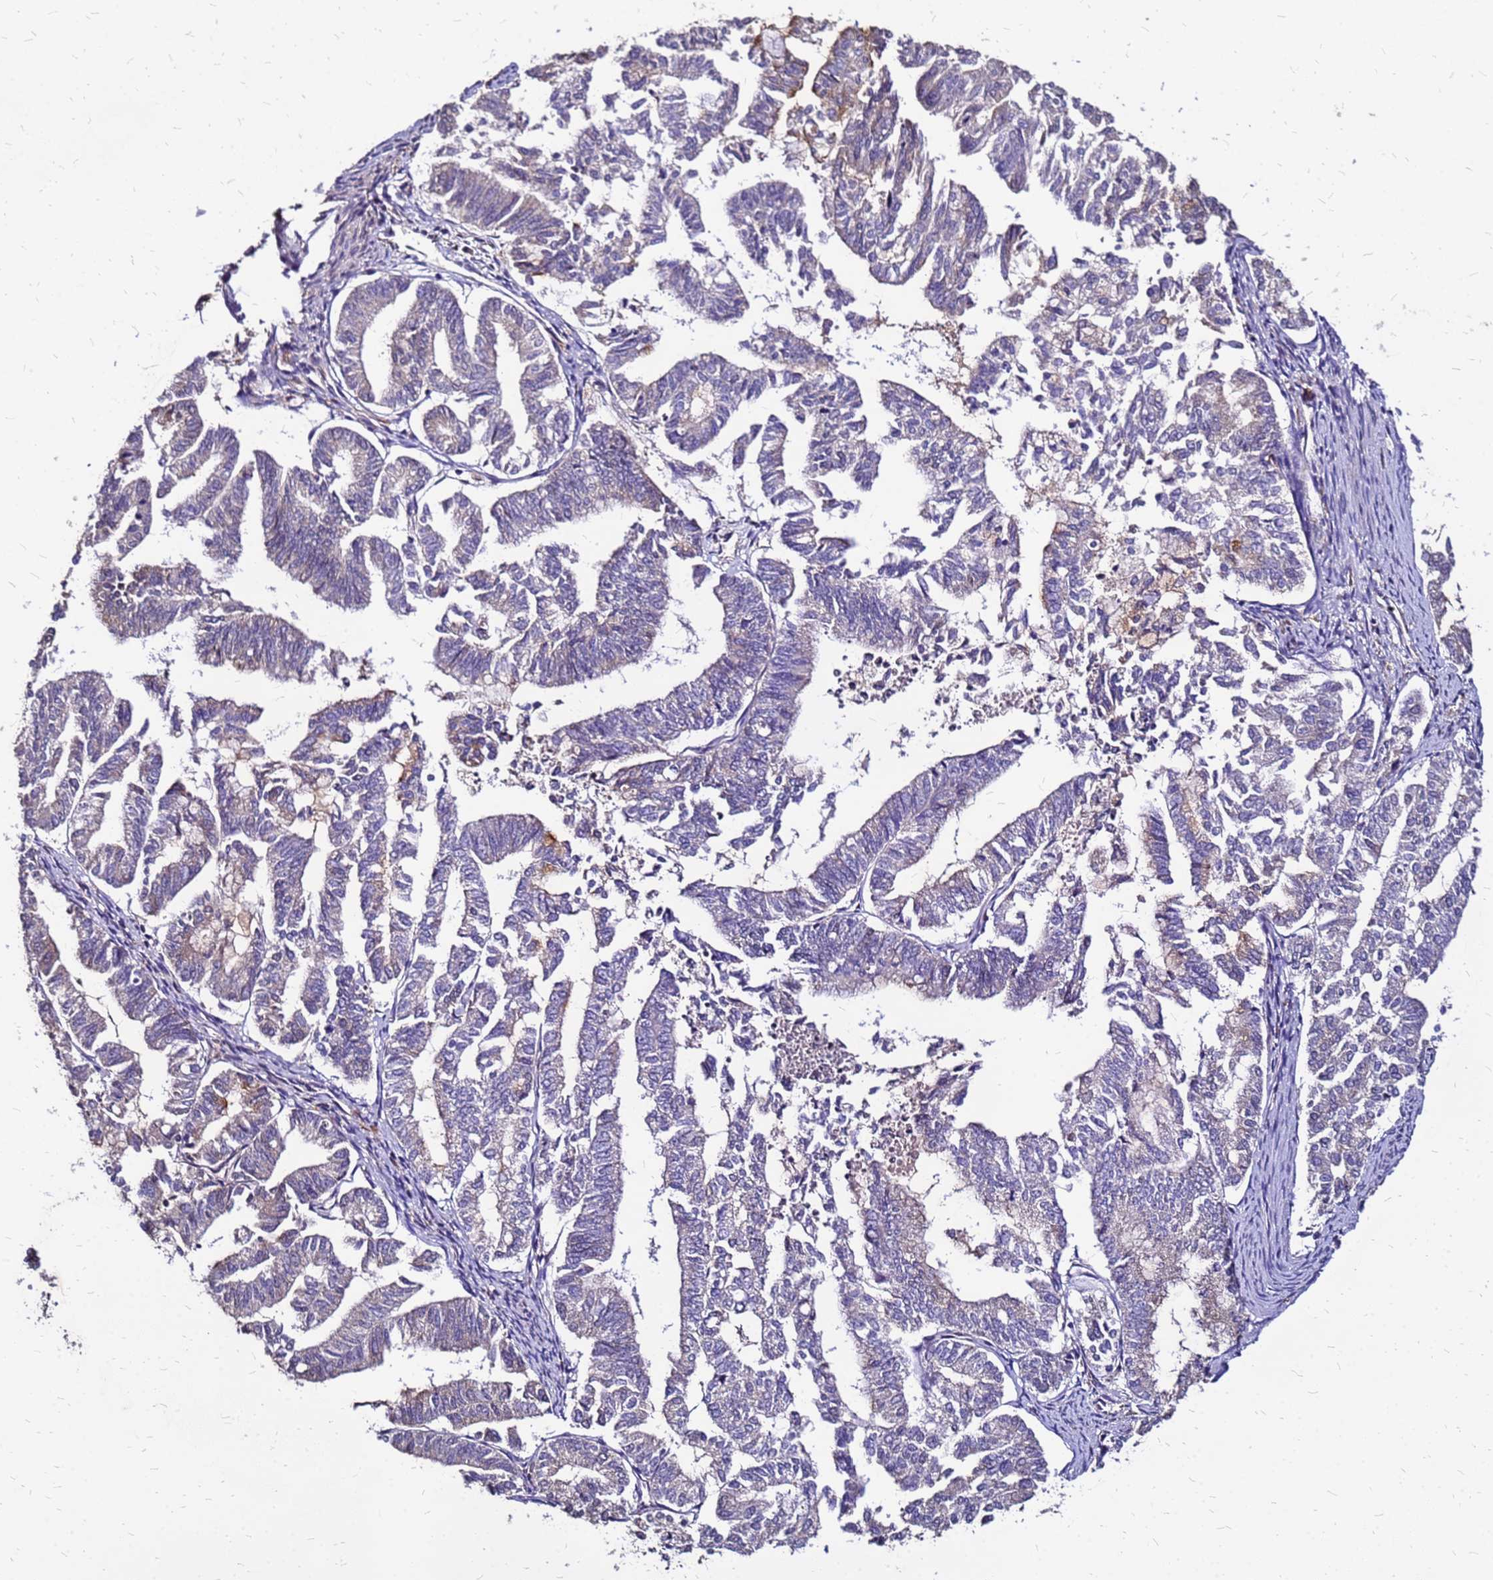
{"staining": {"intensity": "weak", "quantity": "<25%", "location": "cytoplasmic/membranous"}, "tissue": "endometrial cancer", "cell_type": "Tumor cells", "image_type": "cancer", "snomed": [{"axis": "morphology", "description": "Adenocarcinoma, NOS"}, {"axis": "topography", "description": "Endometrium"}], "caption": "An immunohistochemistry image of adenocarcinoma (endometrial) is shown. There is no staining in tumor cells of adenocarcinoma (endometrial).", "gene": "ARHGEF5", "patient": {"sex": "female", "age": 79}}